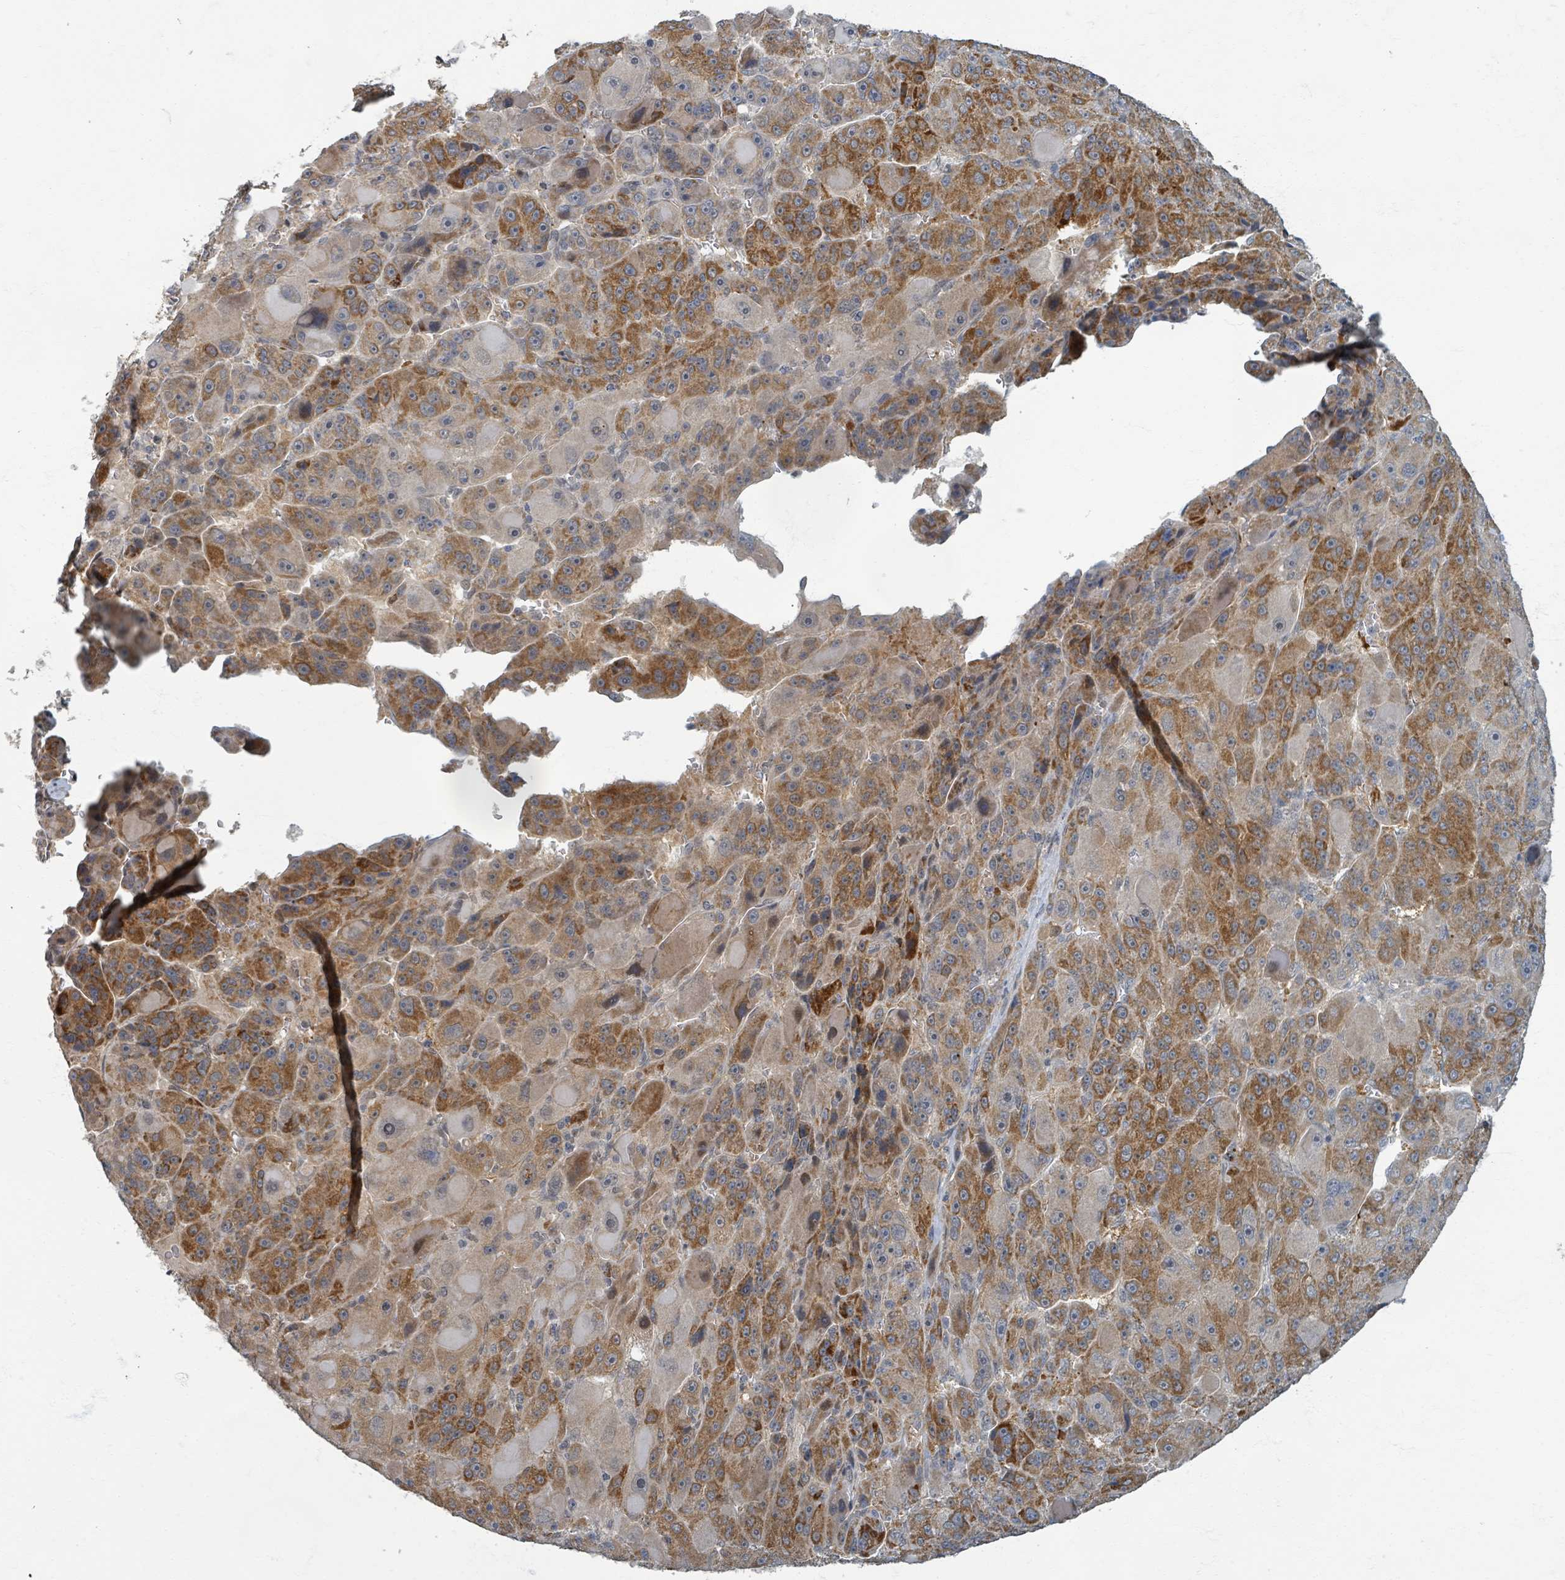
{"staining": {"intensity": "strong", "quantity": "25%-75%", "location": "cytoplasmic/membranous"}, "tissue": "liver cancer", "cell_type": "Tumor cells", "image_type": "cancer", "snomed": [{"axis": "morphology", "description": "Carcinoma, Hepatocellular, NOS"}, {"axis": "topography", "description": "Liver"}], "caption": "Tumor cells demonstrate strong cytoplasmic/membranous expression in about 25%-75% of cells in liver hepatocellular carcinoma.", "gene": "INTS15", "patient": {"sex": "male", "age": 76}}